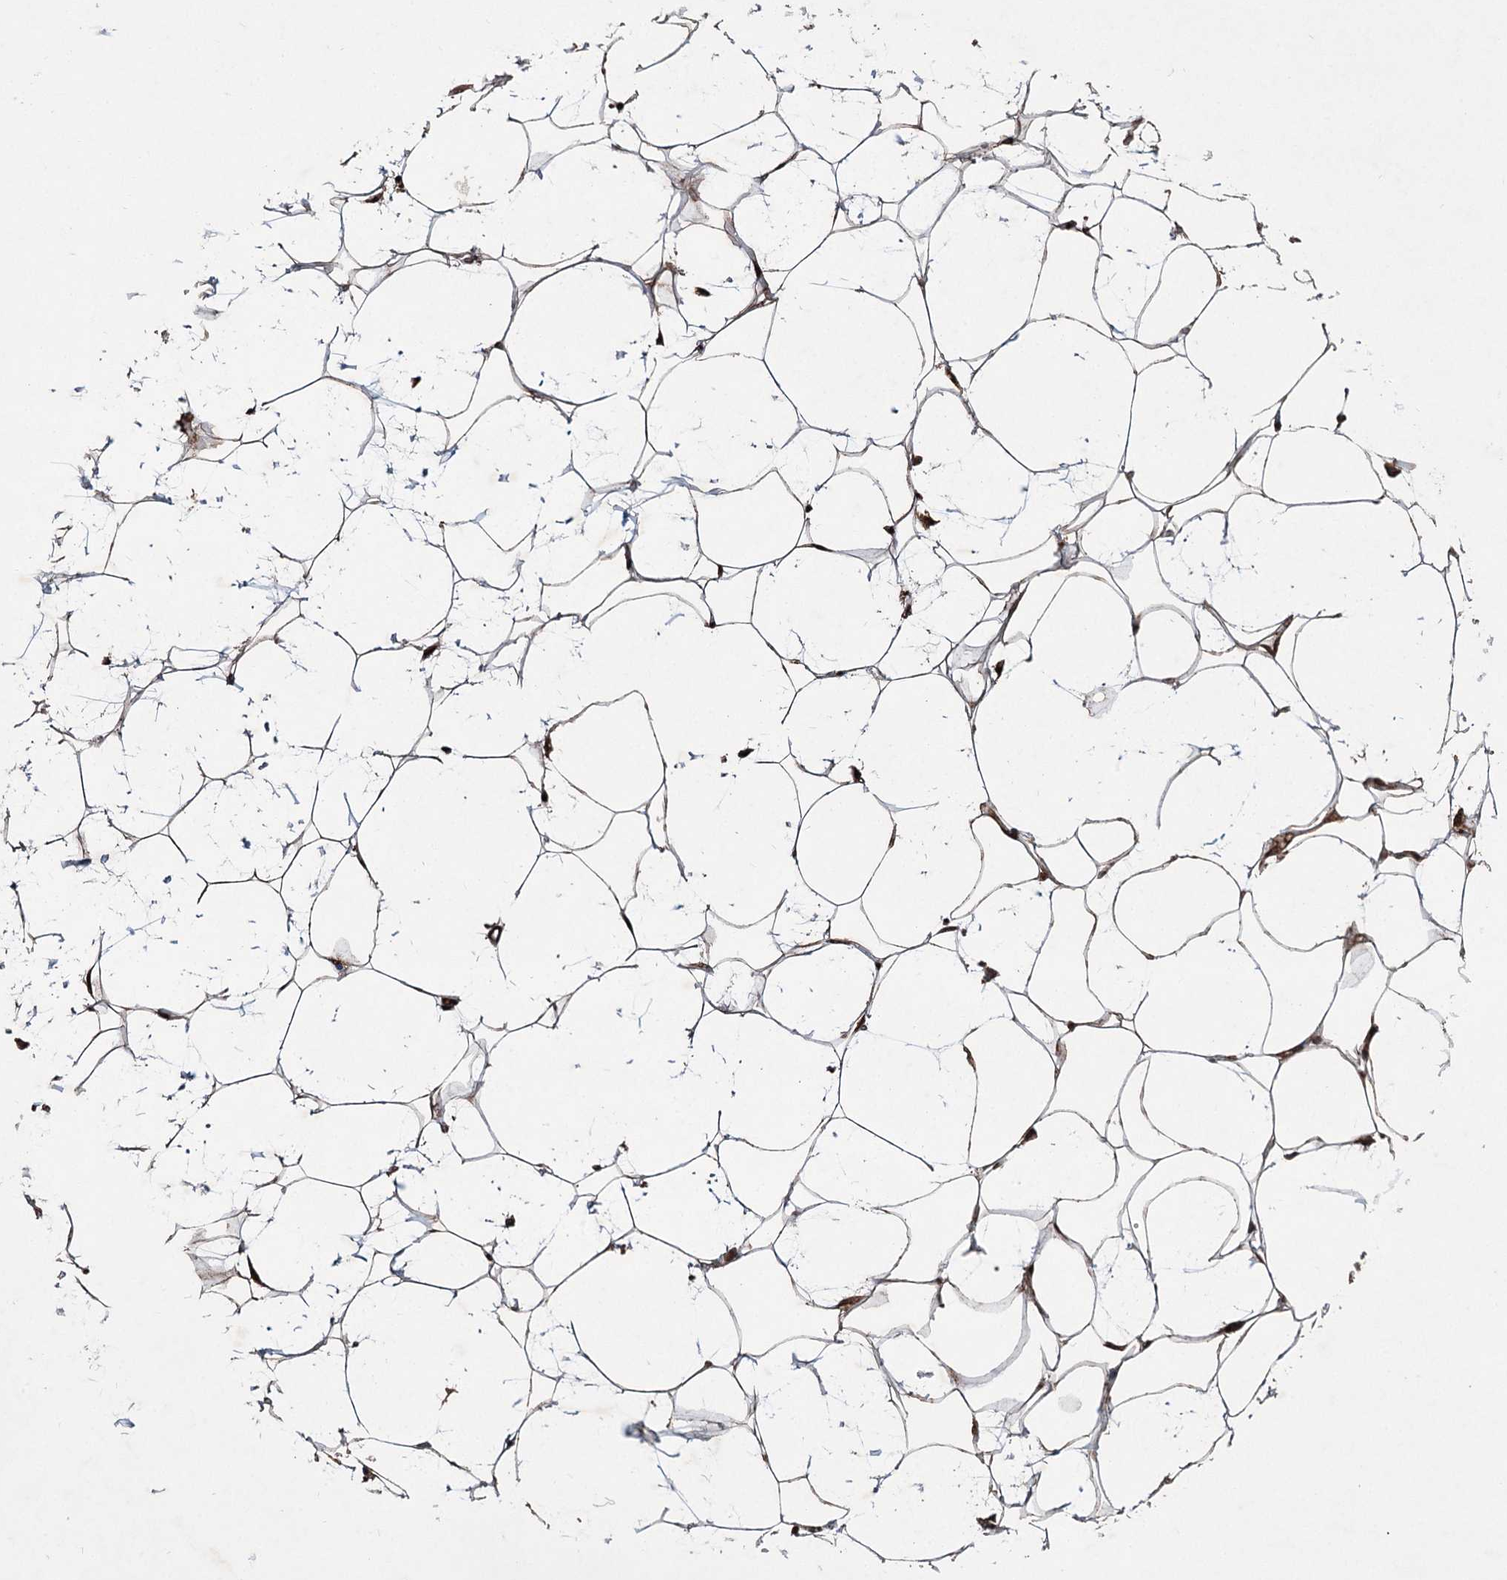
{"staining": {"intensity": "moderate", "quantity": ">75%", "location": "cytoplasmic/membranous"}, "tissue": "adipose tissue", "cell_type": "Adipocytes", "image_type": "normal", "snomed": [{"axis": "morphology", "description": "Normal tissue, NOS"}, {"axis": "topography", "description": "Breast"}], "caption": "Adipocytes display moderate cytoplasmic/membranous expression in about >75% of cells in normal adipose tissue. (brown staining indicates protein expression, while blue staining denotes nuclei).", "gene": "SERINC5", "patient": {"sex": "female", "age": 26}}